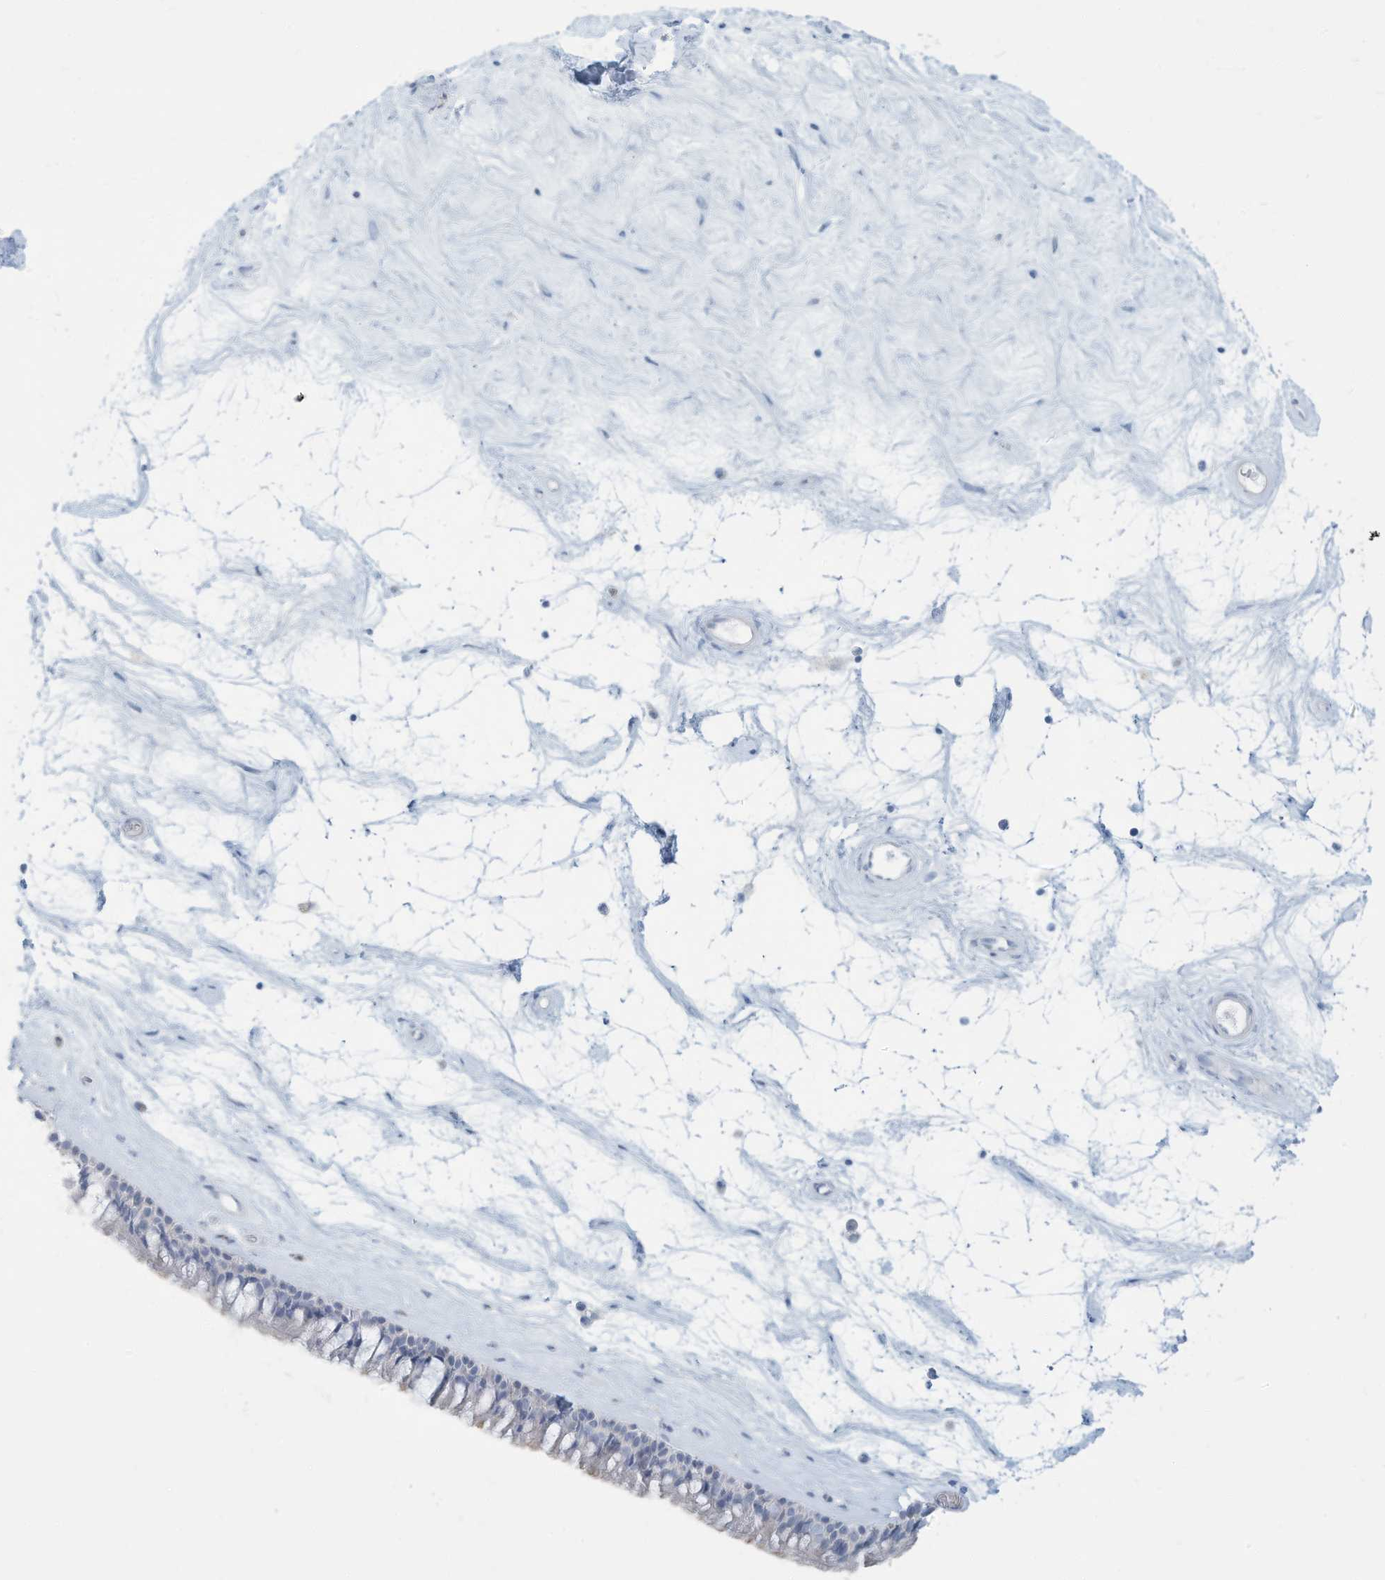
{"staining": {"intensity": "negative", "quantity": "none", "location": "none"}, "tissue": "nasopharynx", "cell_type": "Respiratory epithelial cells", "image_type": "normal", "snomed": [{"axis": "morphology", "description": "Normal tissue, NOS"}, {"axis": "topography", "description": "Nasopharynx"}], "caption": "DAB (3,3'-diaminobenzidine) immunohistochemical staining of normal human nasopharynx displays no significant staining in respiratory epithelial cells. The staining was performed using DAB (3,3'-diaminobenzidine) to visualize the protein expression in brown, while the nuclei were stained in blue with hematoxylin (Magnification: 20x).", "gene": "ERI2", "patient": {"sex": "male", "age": 64}}